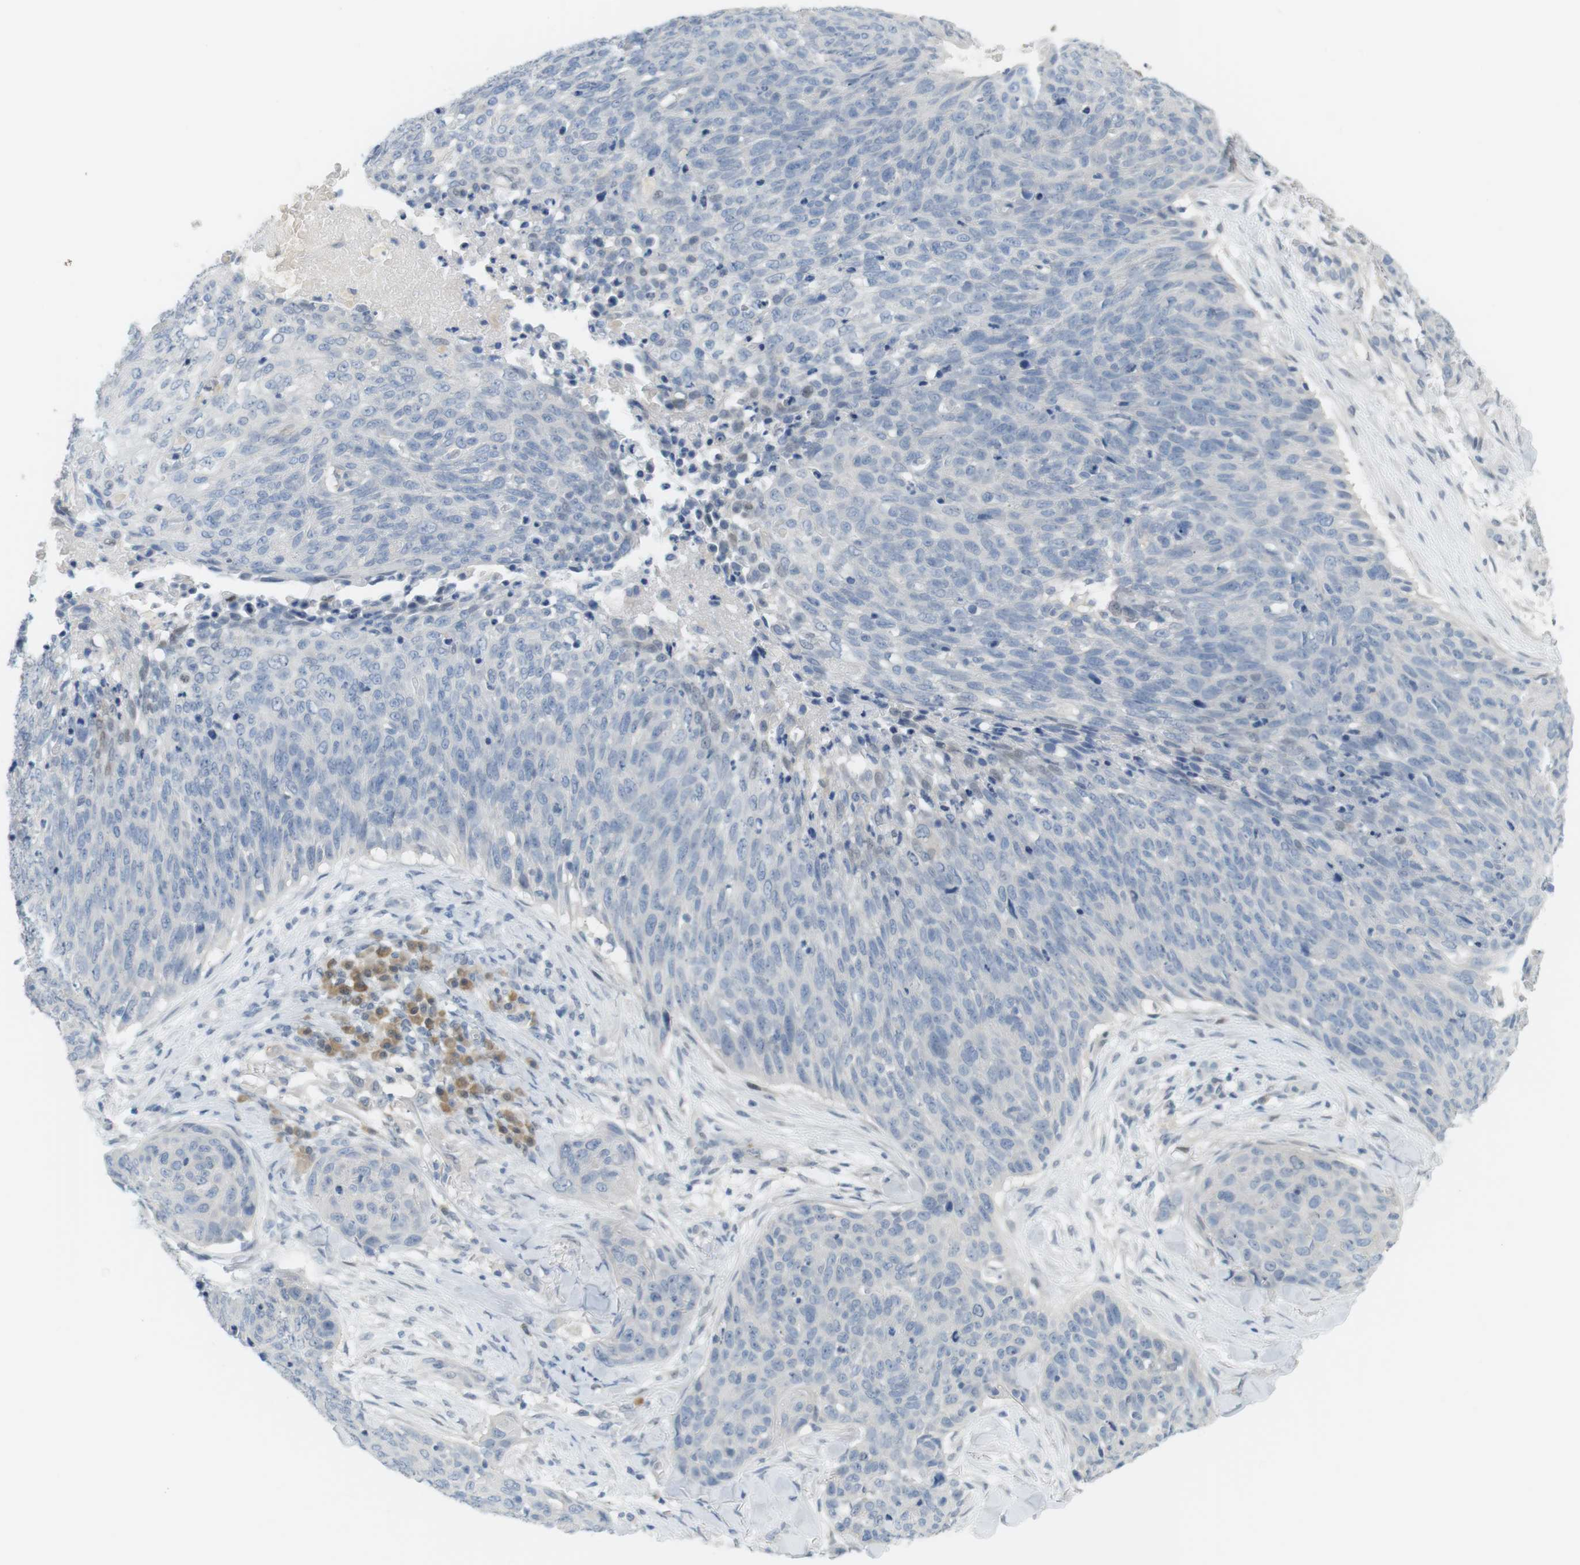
{"staining": {"intensity": "negative", "quantity": "none", "location": "none"}, "tissue": "skin cancer", "cell_type": "Tumor cells", "image_type": "cancer", "snomed": [{"axis": "morphology", "description": "Squamous cell carcinoma in situ, NOS"}, {"axis": "morphology", "description": "Squamous cell carcinoma, NOS"}, {"axis": "topography", "description": "Skin"}], "caption": "Immunohistochemistry of human skin cancer (squamous cell carcinoma in situ) displays no expression in tumor cells.", "gene": "CREB3L2", "patient": {"sex": "male", "age": 93}}